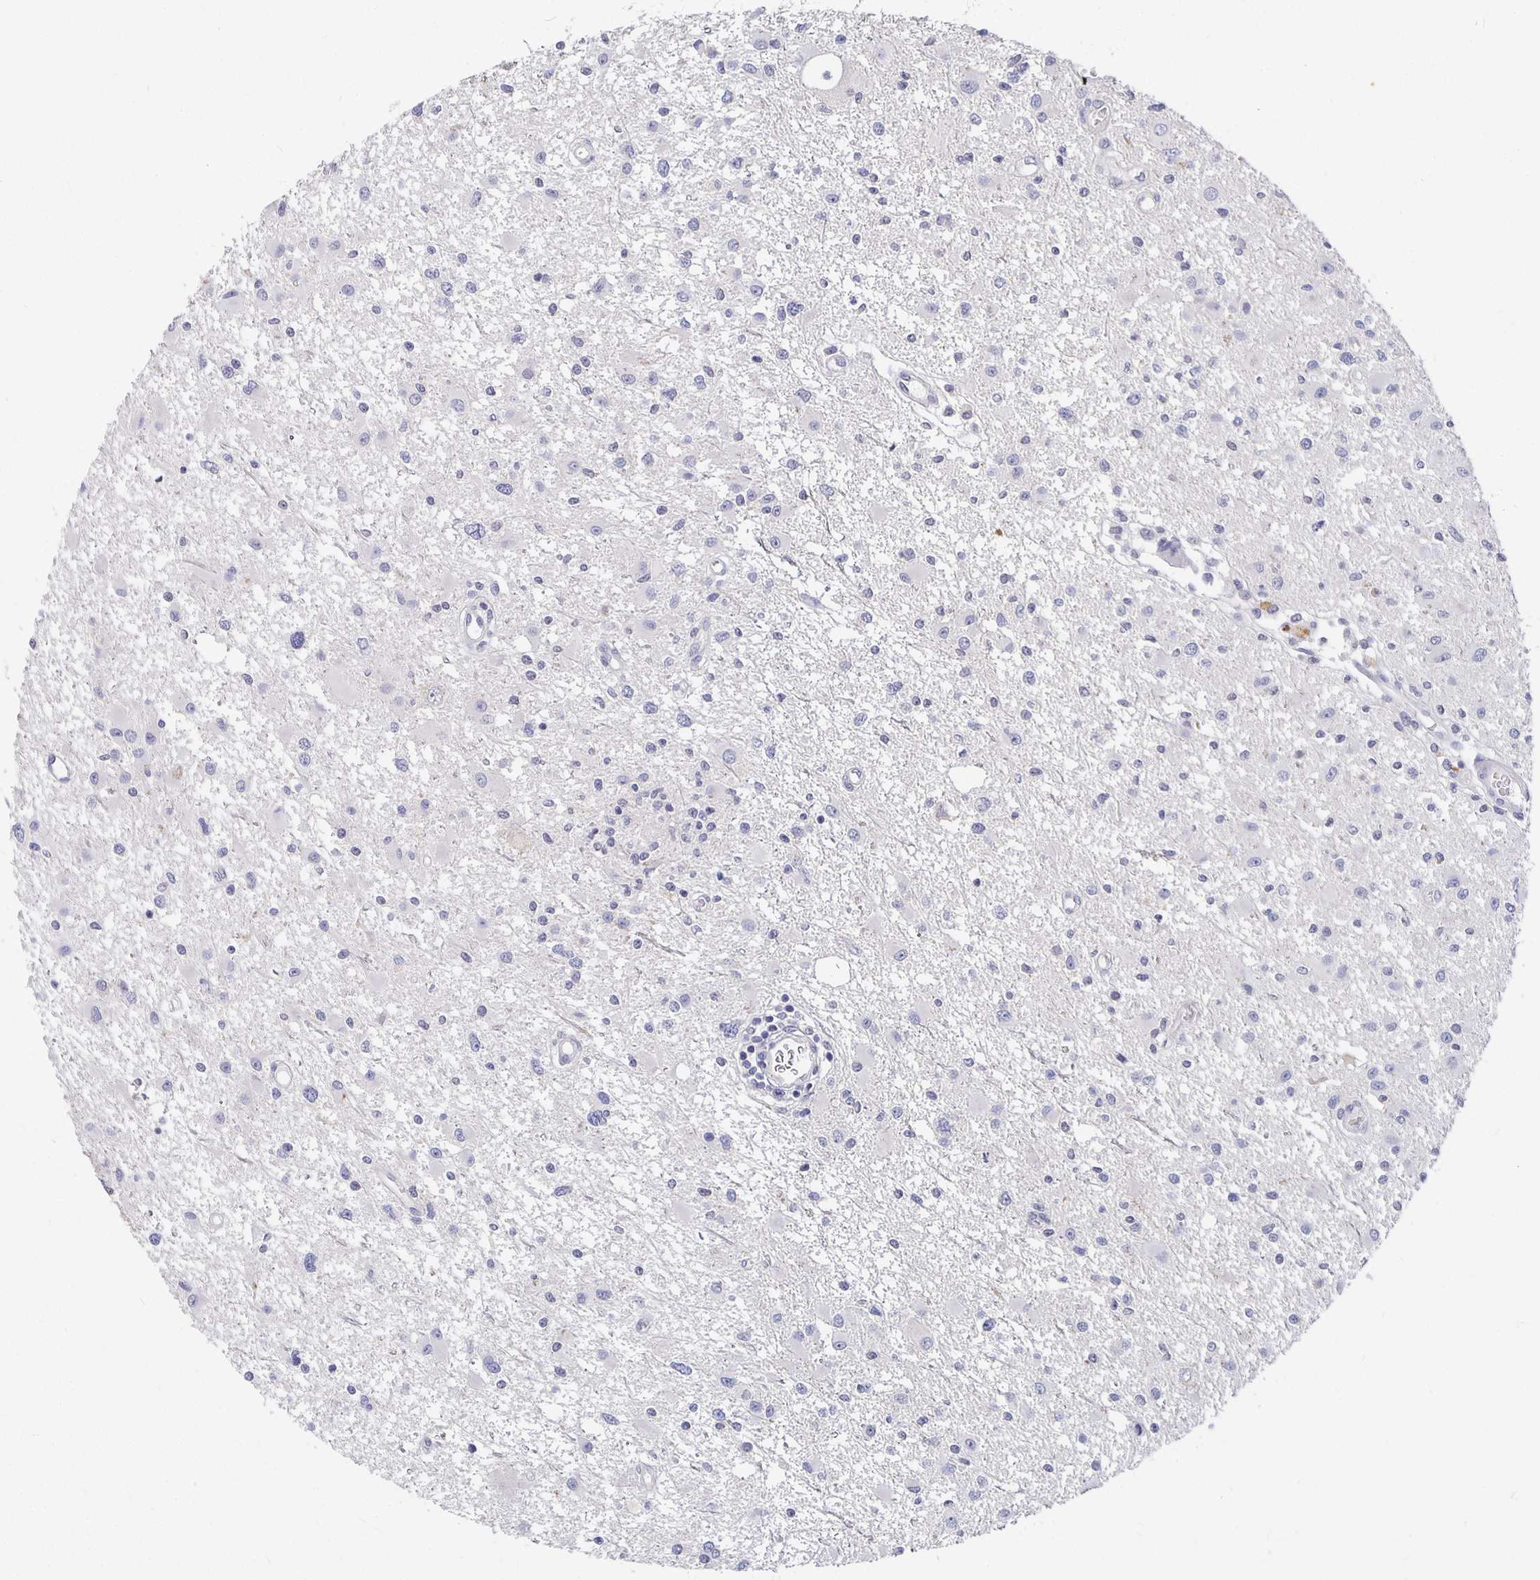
{"staining": {"intensity": "negative", "quantity": "none", "location": "none"}, "tissue": "glioma", "cell_type": "Tumor cells", "image_type": "cancer", "snomed": [{"axis": "morphology", "description": "Glioma, malignant, High grade"}, {"axis": "topography", "description": "Brain"}], "caption": "IHC micrograph of glioma stained for a protein (brown), which demonstrates no staining in tumor cells. (DAB (3,3'-diaminobenzidine) immunohistochemistry with hematoxylin counter stain).", "gene": "FKRP", "patient": {"sex": "male", "age": 54}}